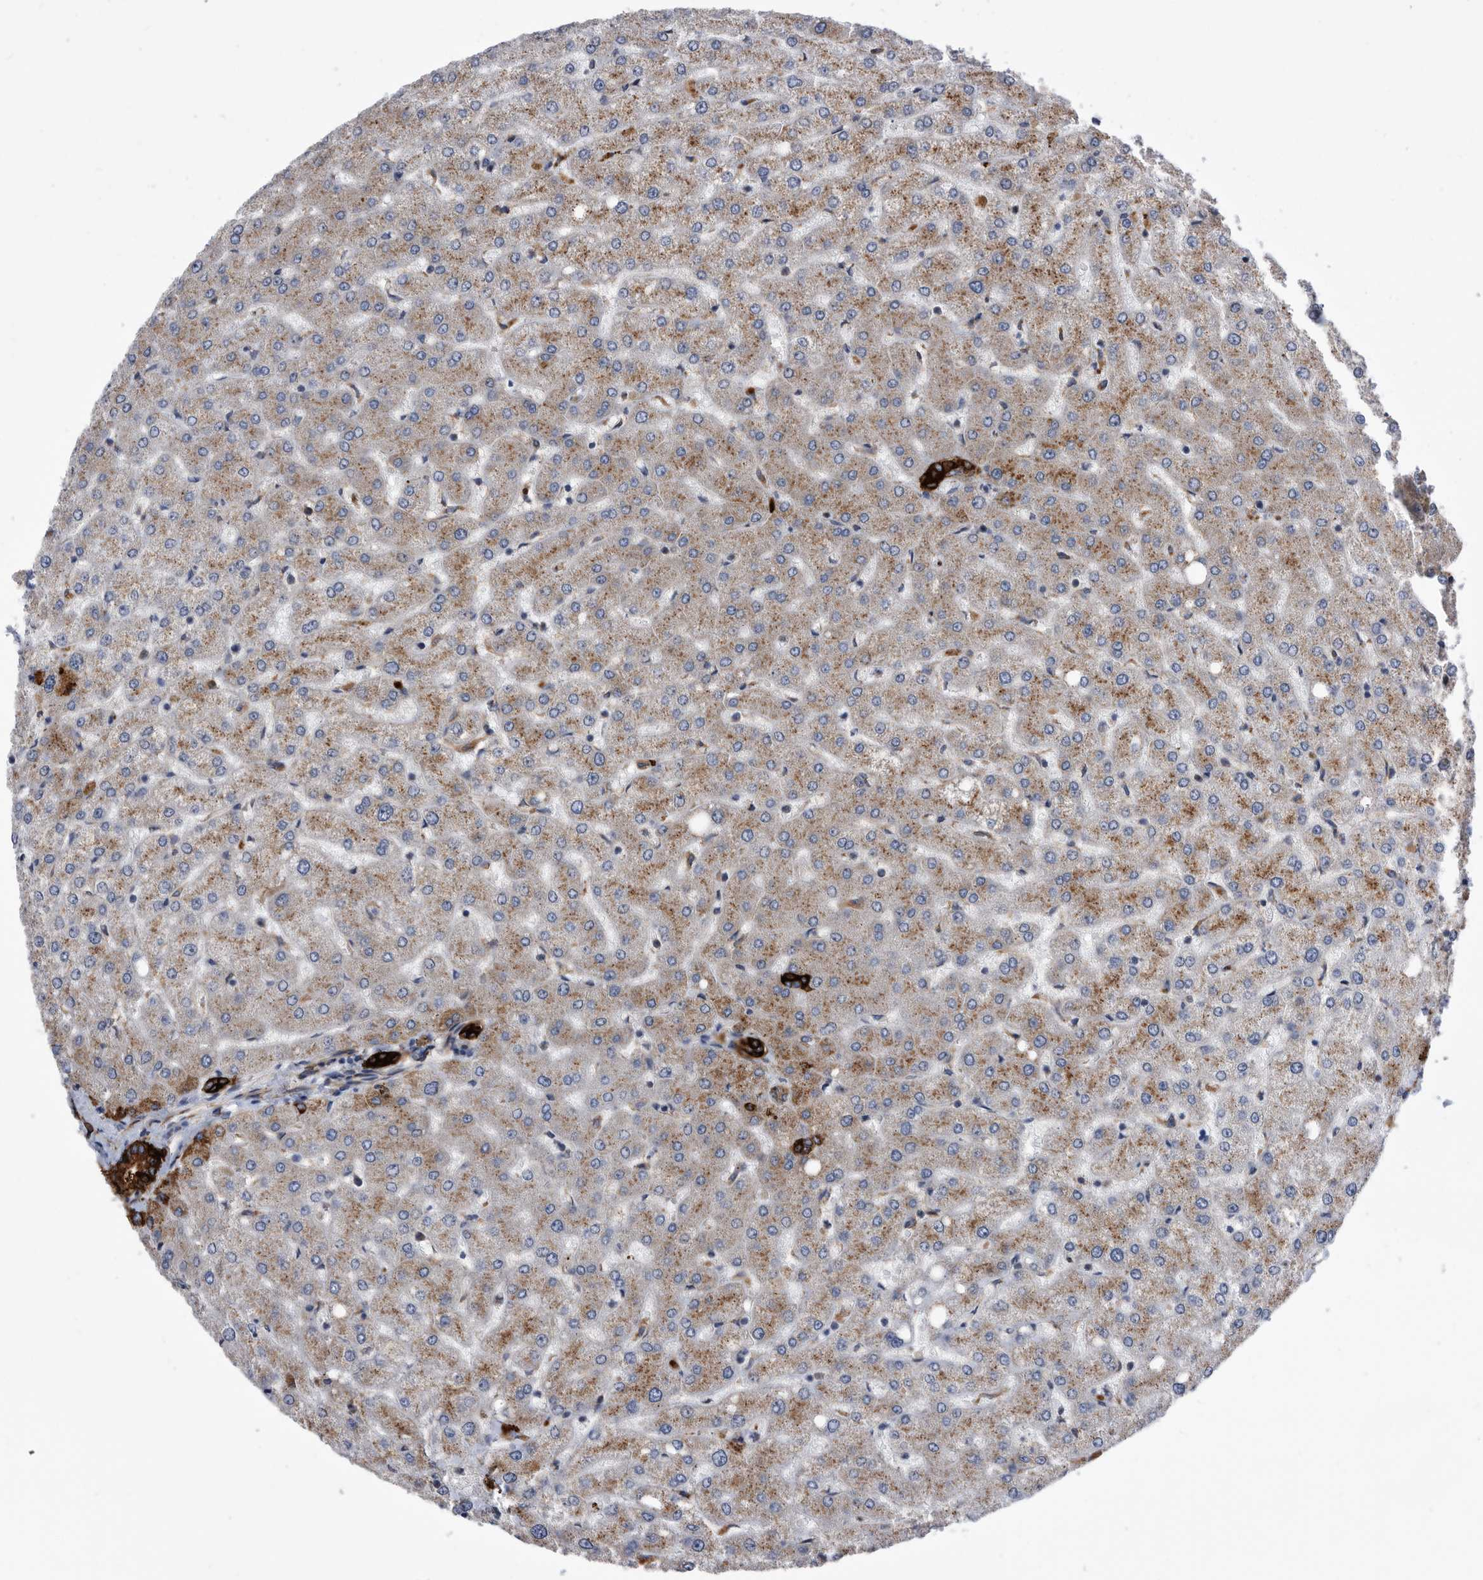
{"staining": {"intensity": "strong", "quantity": ">75%", "location": "cytoplasmic/membranous"}, "tissue": "liver", "cell_type": "Cholangiocytes", "image_type": "normal", "snomed": [{"axis": "morphology", "description": "Normal tissue, NOS"}, {"axis": "topography", "description": "Liver"}], "caption": "The micrograph shows immunohistochemical staining of unremarkable liver. There is strong cytoplasmic/membranous positivity is seen in approximately >75% of cholangiocytes. (Brightfield microscopy of DAB IHC at high magnification).", "gene": "BAIAP3", "patient": {"sex": "female", "age": 54}}